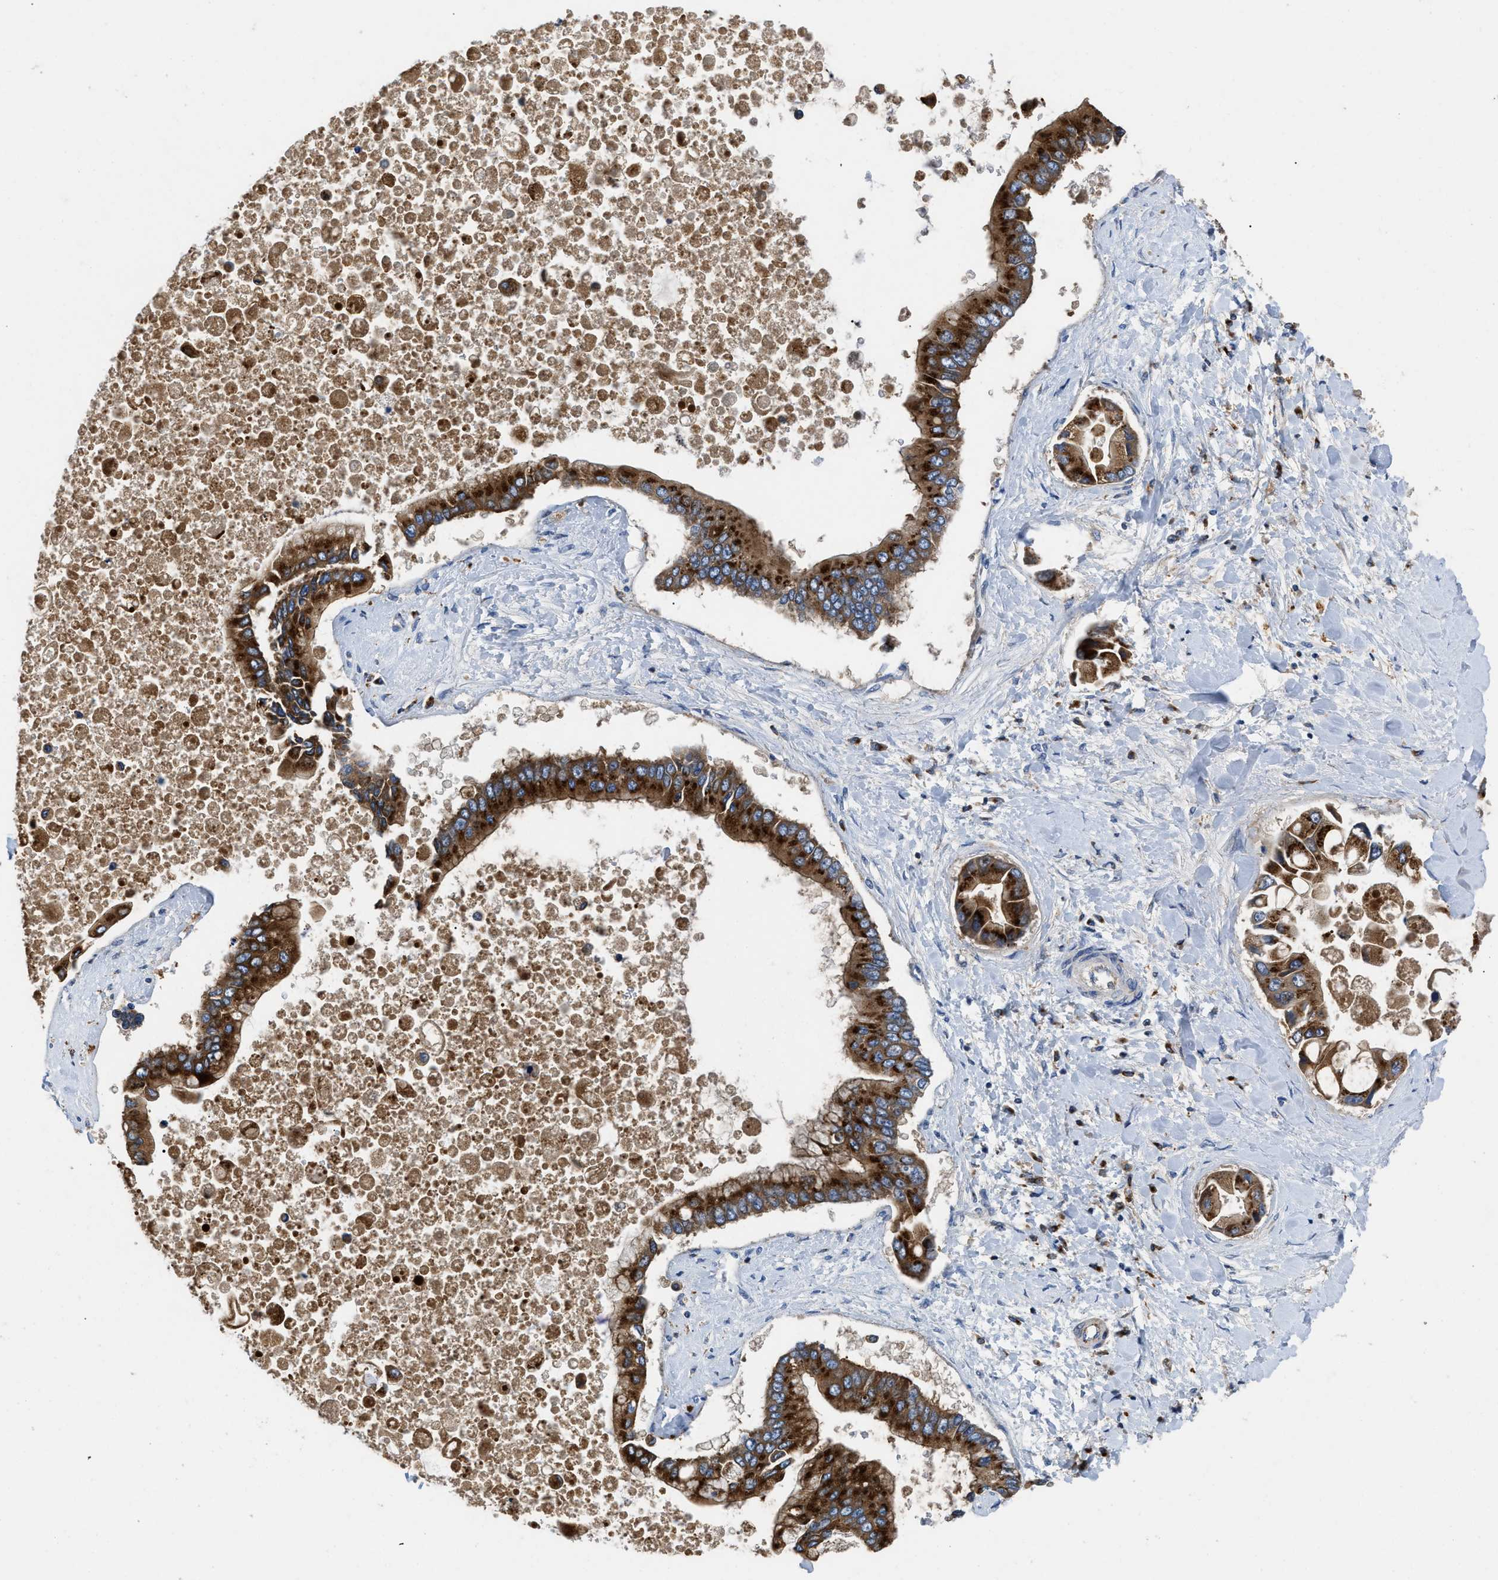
{"staining": {"intensity": "strong", "quantity": ">75%", "location": "cytoplasmic/membranous"}, "tissue": "liver cancer", "cell_type": "Tumor cells", "image_type": "cancer", "snomed": [{"axis": "morphology", "description": "Cholangiocarcinoma"}, {"axis": "topography", "description": "Liver"}], "caption": "This histopathology image shows immunohistochemistry staining of human liver cholangiocarcinoma, with high strong cytoplasmic/membranous positivity in approximately >75% of tumor cells.", "gene": "ENPP4", "patient": {"sex": "male", "age": 50}}